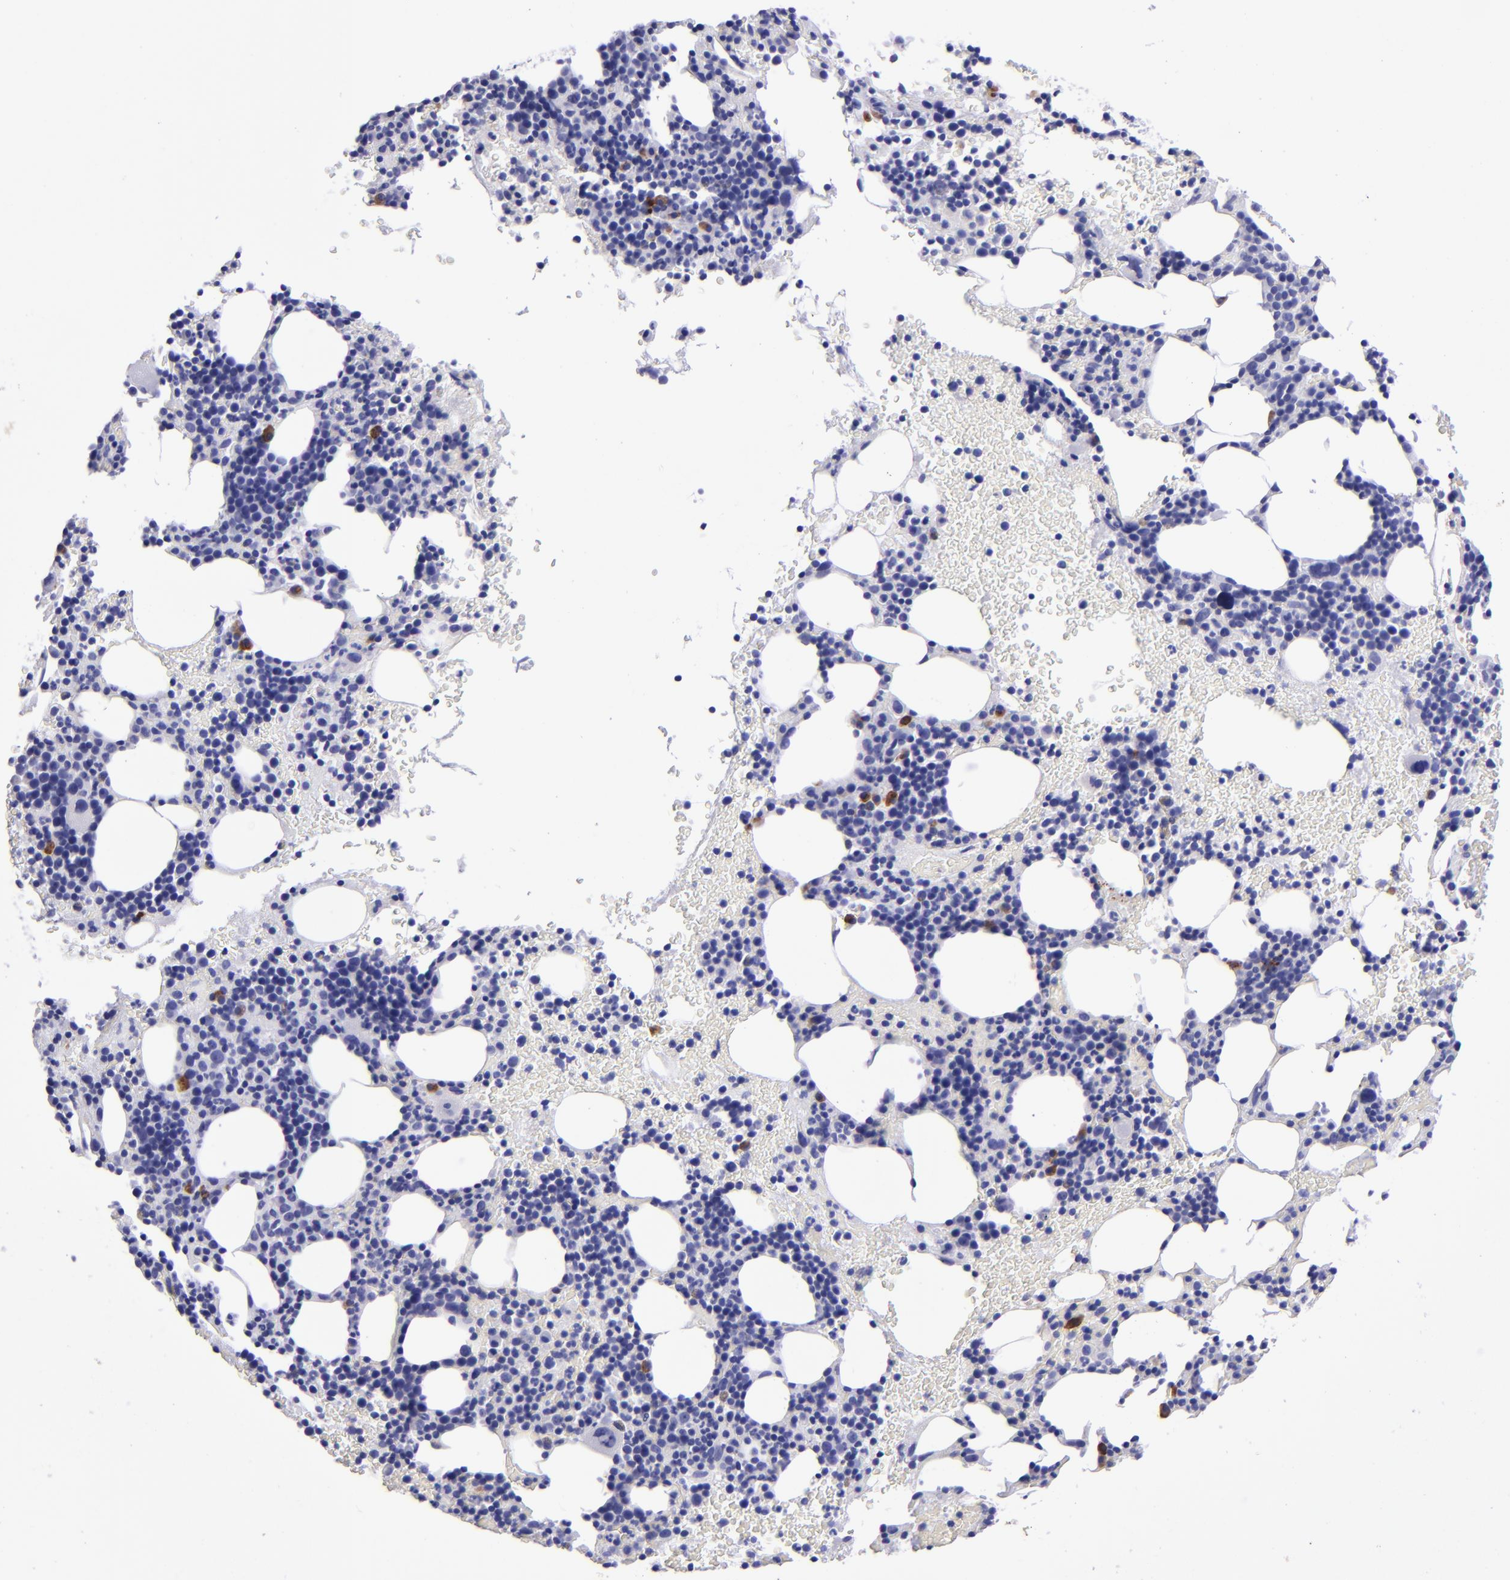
{"staining": {"intensity": "strong", "quantity": "<25%", "location": "cytoplasmic/membranous"}, "tissue": "bone marrow", "cell_type": "Hematopoietic cells", "image_type": "normal", "snomed": [{"axis": "morphology", "description": "Normal tissue, NOS"}, {"axis": "topography", "description": "Bone marrow"}], "caption": "Immunohistochemistry (DAB (3,3'-diaminobenzidine)) staining of unremarkable human bone marrow displays strong cytoplasmic/membranous protein positivity in approximately <25% of hematopoietic cells.", "gene": "TYRP1", "patient": {"sex": "male", "age": 86}}